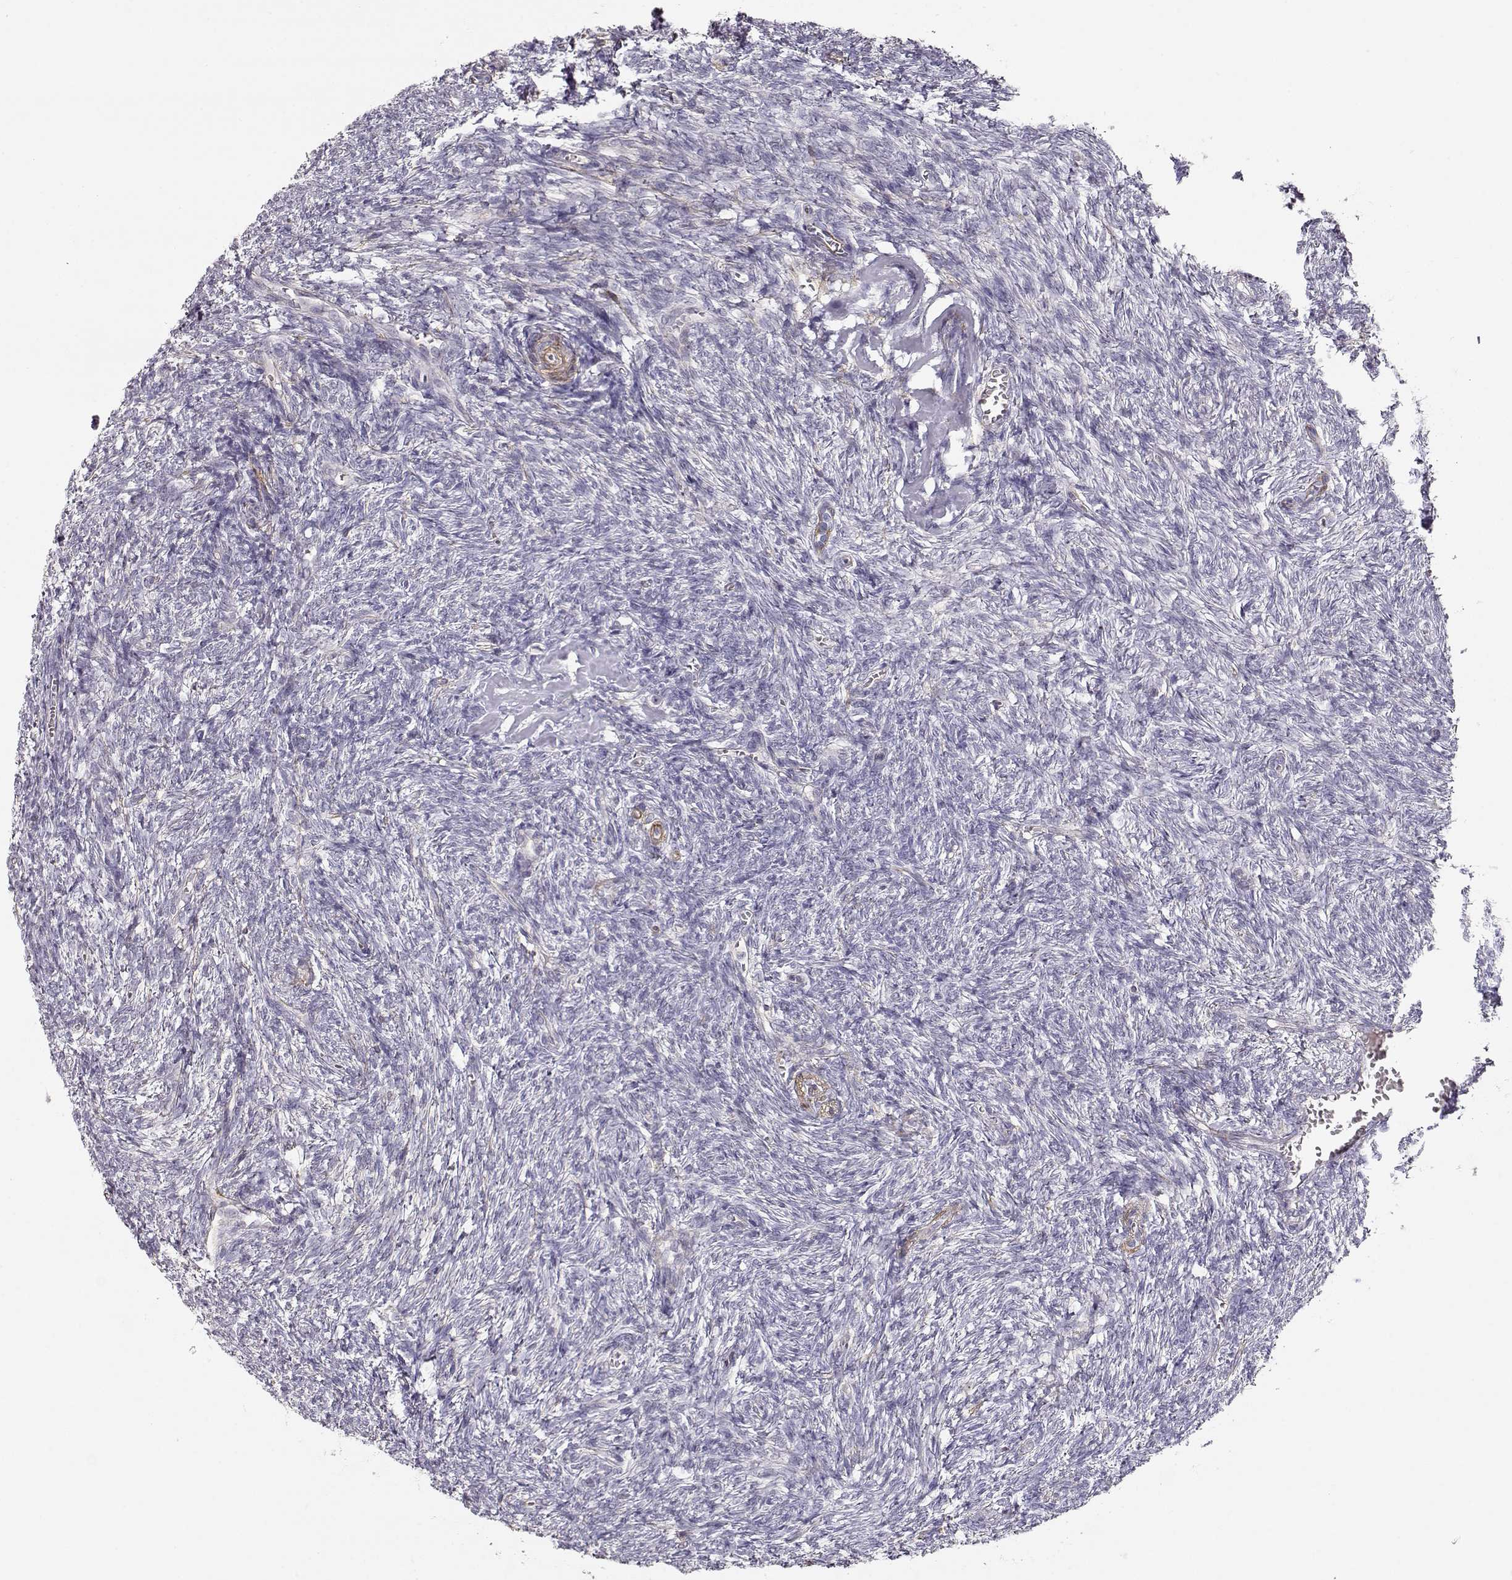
{"staining": {"intensity": "moderate", "quantity": "<25%", "location": "cytoplasmic/membranous"}, "tissue": "ovary", "cell_type": "Follicle cells", "image_type": "normal", "snomed": [{"axis": "morphology", "description": "Normal tissue, NOS"}, {"axis": "topography", "description": "Ovary"}], "caption": "There is low levels of moderate cytoplasmic/membranous positivity in follicle cells of unremarkable ovary, as demonstrated by immunohistochemical staining (brown color).", "gene": "LAMC1", "patient": {"sex": "female", "age": 43}}